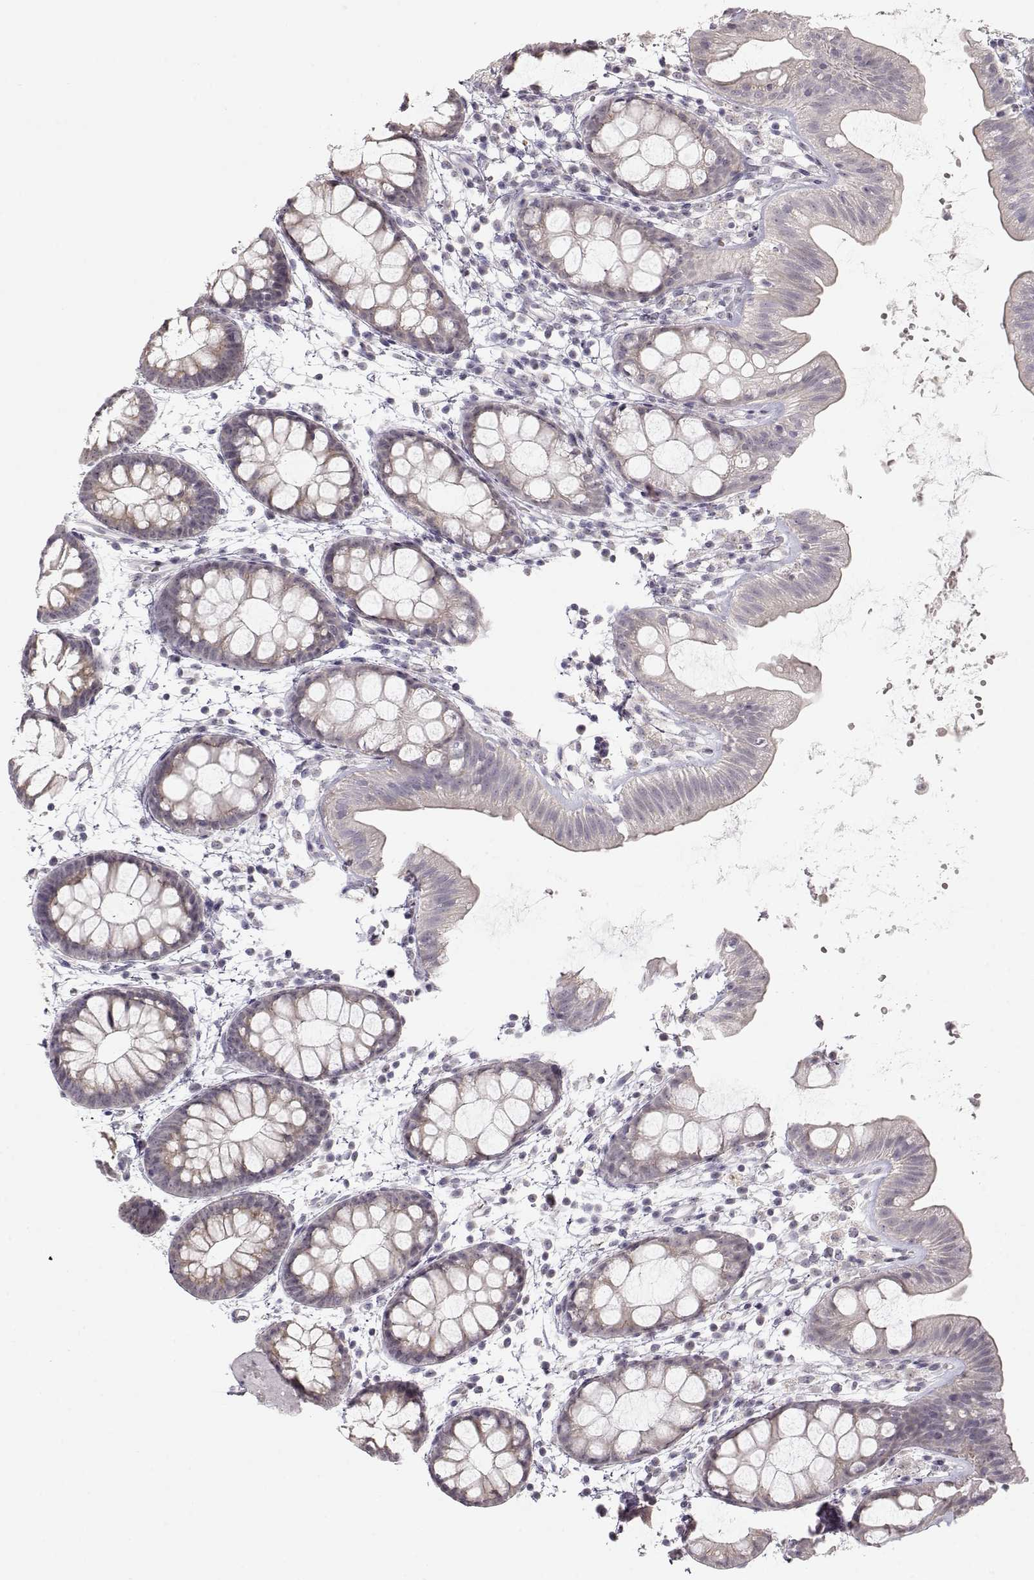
{"staining": {"intensity": "negative", "quantity": "none", "location": "none"}, "tissue": "rectum", "cell_type": "Glandular cells", "image_type": "normal", "snomed": [{"axis": "morphology", "description": "Normal tissue, NOS"}, {"axis": "topography", "description": "Rectum"}], "caption": "High power microscopy image of an immunohistochemistry micrograph of unremarkable rectum, revealing no significant positivity in glandular cells. Brightfield microscopy of IHC stained with DAB (brown) and hematoxylin (blue), captured at high magnification.", "gene": "FAM205A", "patient": {"sex": "male", "age": 57}}